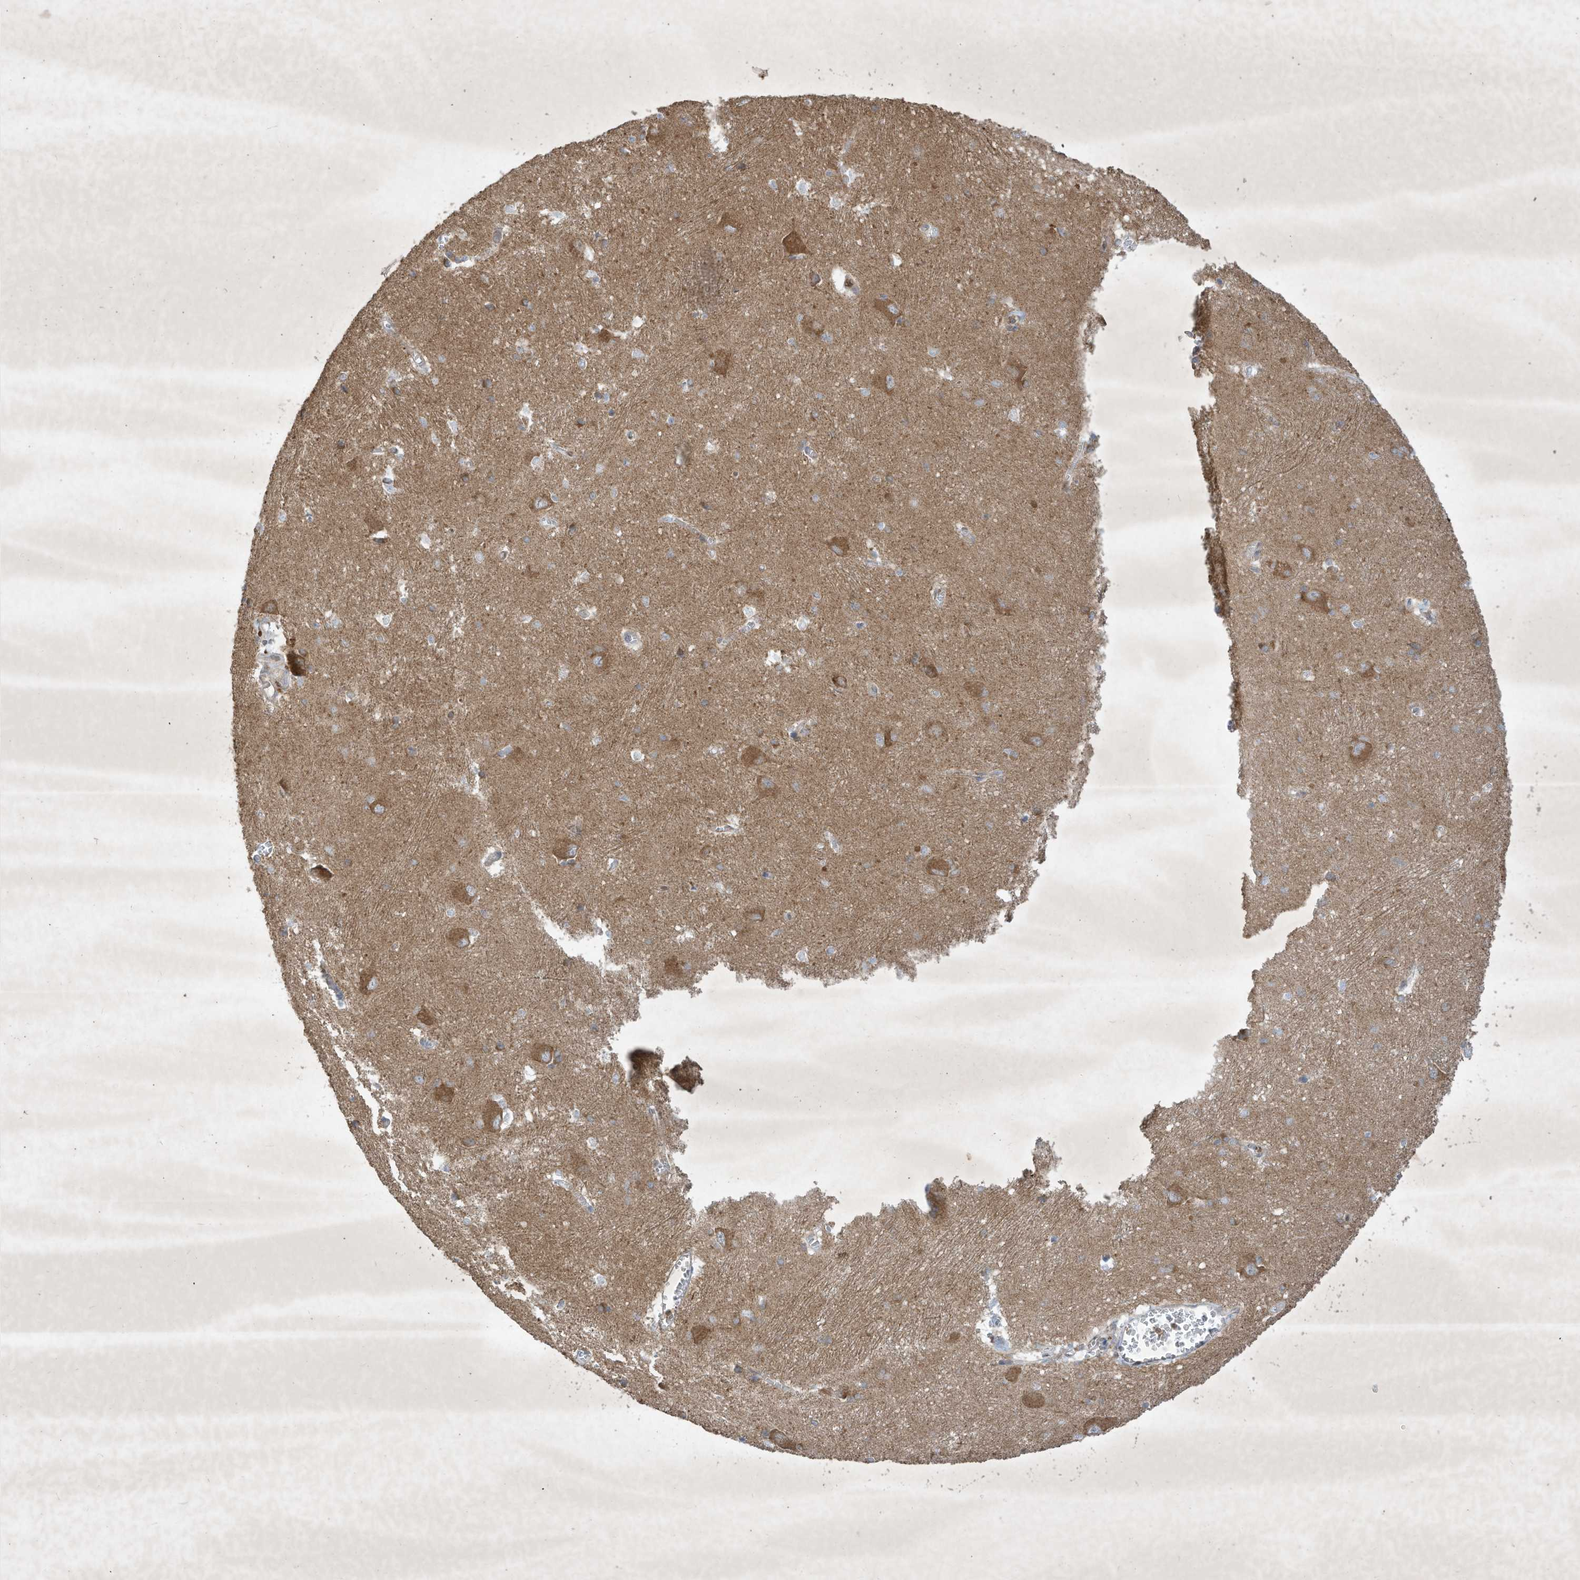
{"staining": {"intensity": "moderate", "quantity": "<25%", "location": "cytoplasmic/membranous"}, "tissue": "caudate", "cell_type": "Glial cells", "image_type": "normal", "snomed": [{"axis": "morphology", "description": "Normal tissue, NOS"}, {"axis": "topography", "description": "Lateral ventricle wall"}], "caption": "This histopathology image reveals unremarkable caudate stained with IHC to label a protein in brown. The cytoplasmic/membranous of glial cells show moderate positivity for the protein. Nuclei are counter-stained blue.", "gene": "SYNJ2", "patient": {"sex": "male", "age": 37}}